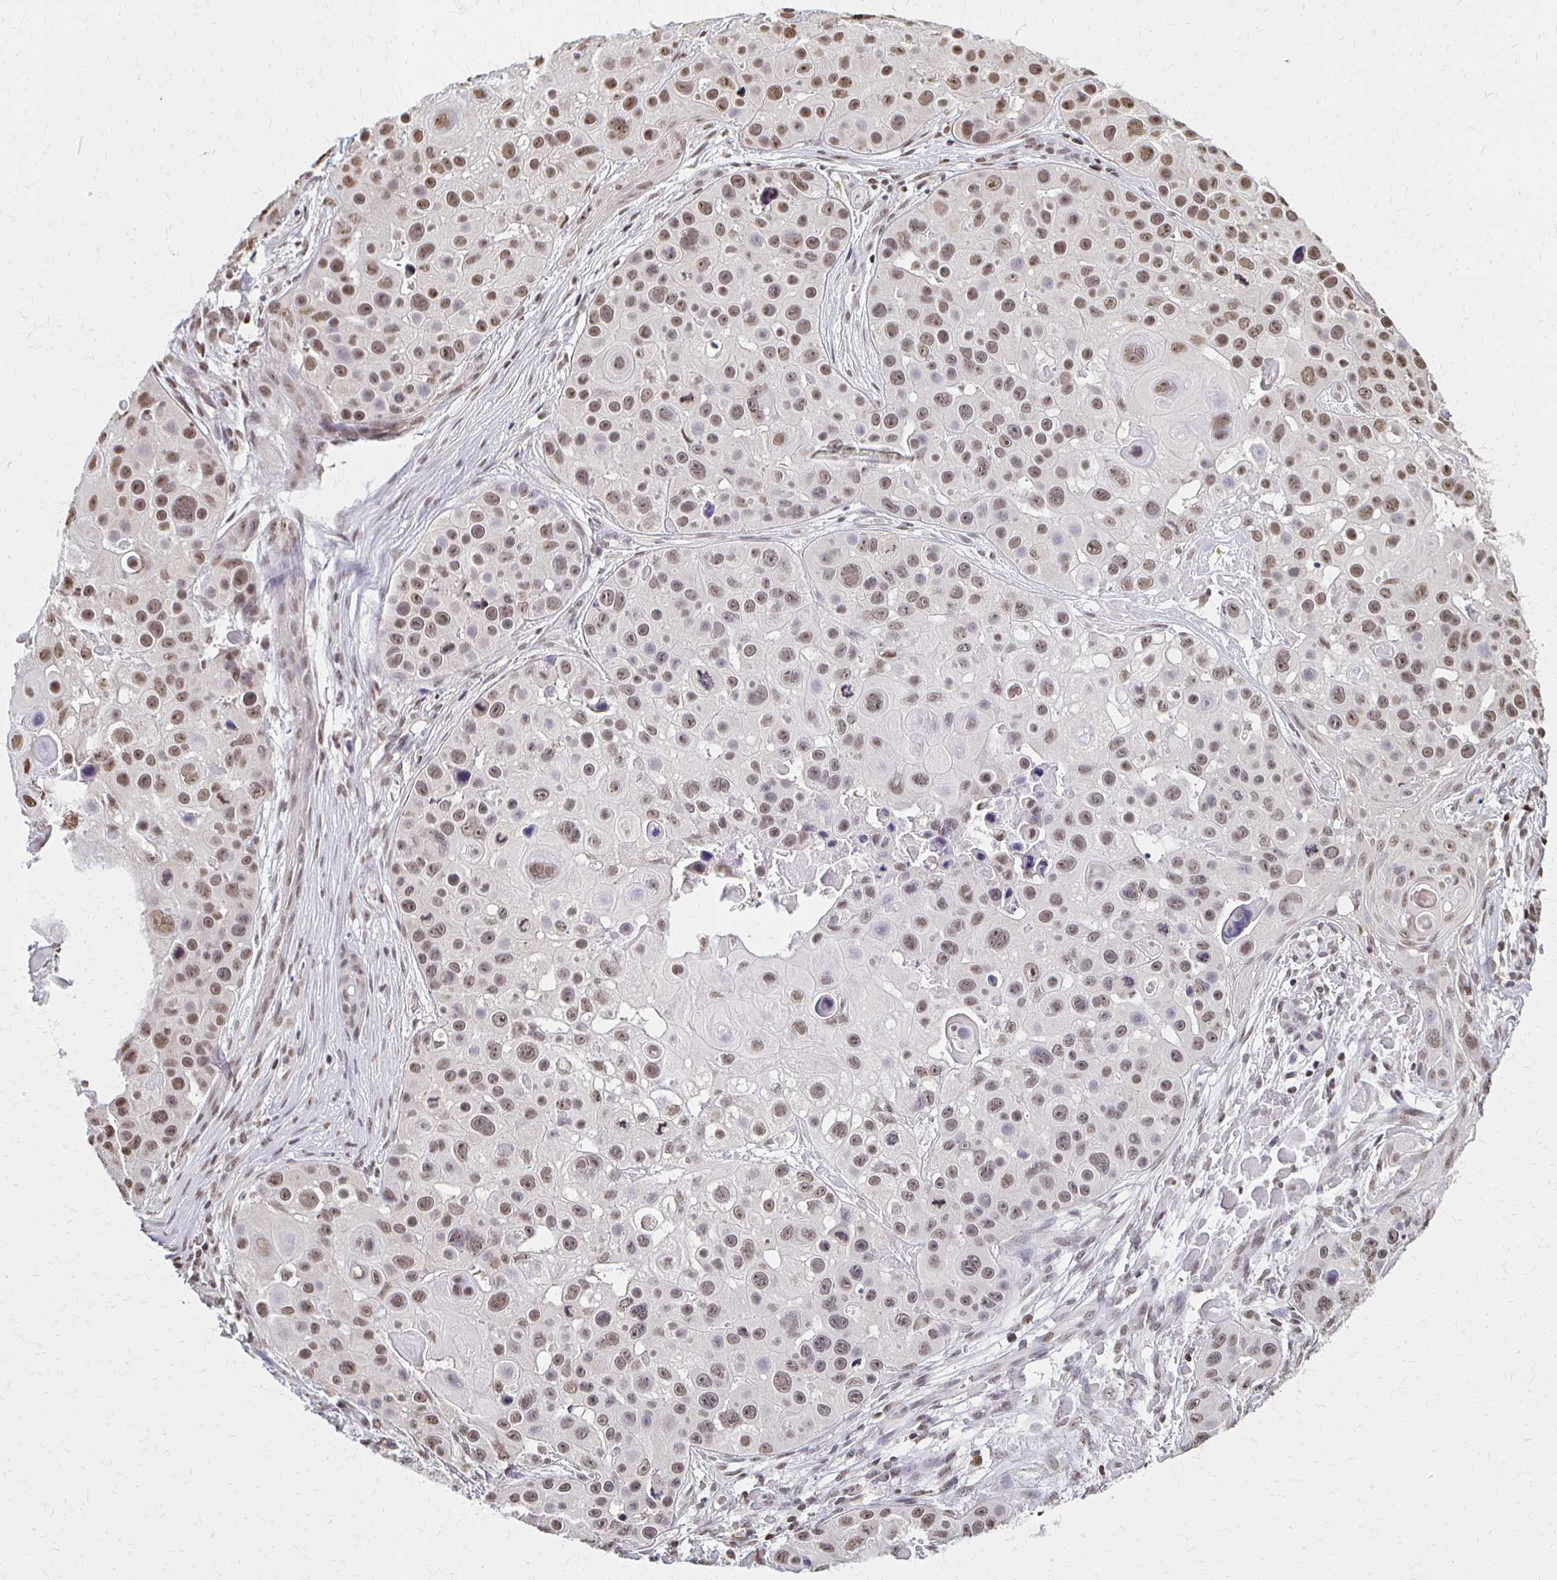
{"staining": {"intensity": "weak", "quantity": ">75%", "location": "nuclear"}, "tissue": "skin cancer", "cell_type": "Tumor cells", "image_type": "cancer", "snomed": [{"axis": "morphology", "description": "Squamous cell carcinoma, NOS"}, {"axis": "topography", "description": "Skin"}], "caption": "Skin squamous cell carcinoma stained with a protein marker shows weak staining in tumor cells.", "gene": "HOXA9", "patient": {"sex": "male", "age": 92}}